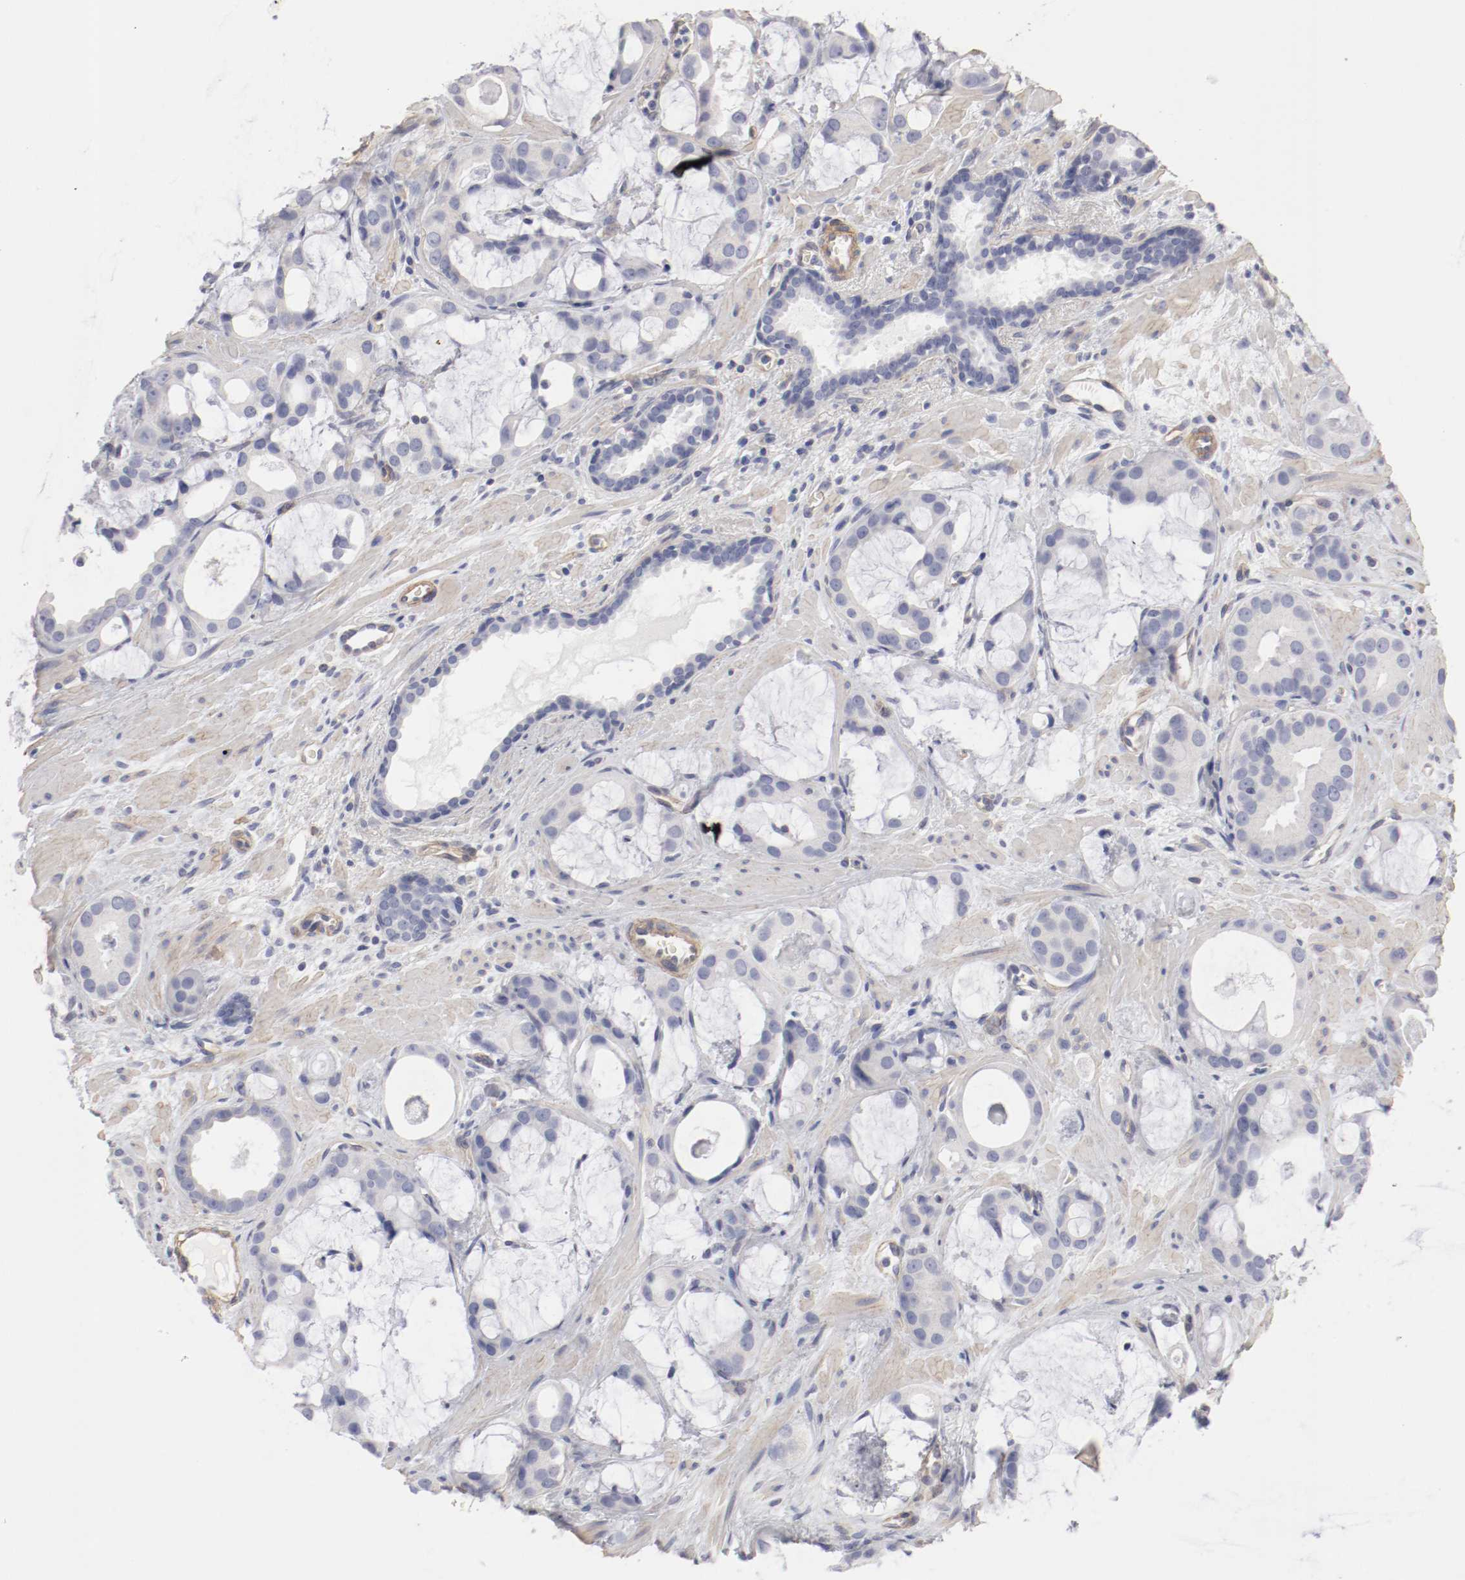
{"staining": {"intensity": "negative", "quantity": "none", "location": "none"}, "tissue": "prostate cancer", "cell_type": "Tumor cells", "image_type": "cancer", "snomed": [{"axis": "morphology", "description": "Adenocarcinoma, Low grade"}, {"axis": "topography", "description": "Prostate"}], "caption": "Tumor cells show no significant protein positivity in low-grade adenocarcinoma (prostate).", "gene": "LAX1", "patient": {"sex": "male", "age": 57}}